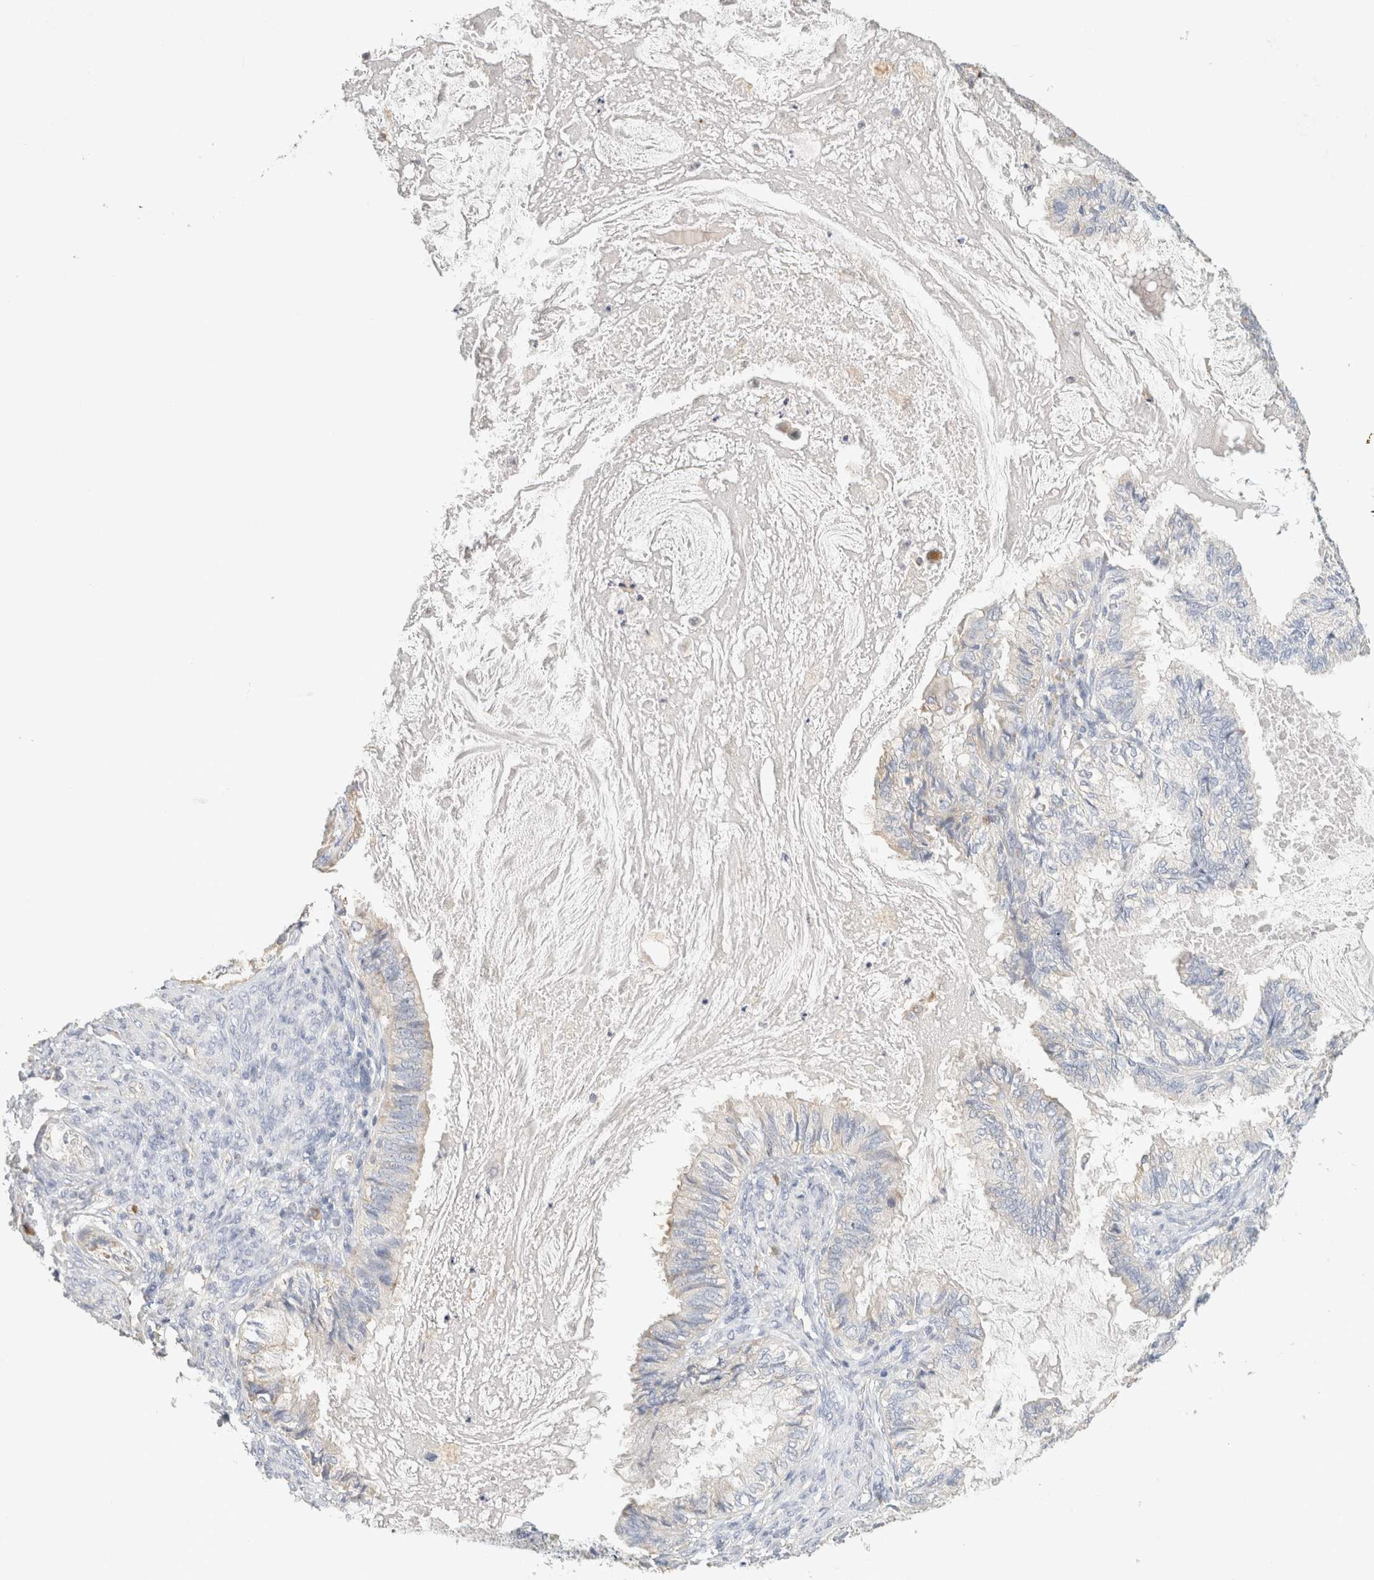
{"staining": {"intensity": "negative", "quantity": "none", "location": "none"}, "tissue": "cervical cancer", "cell_type": "Tumor cells", "image_type": "cancer", "snomed": [{"axis": "morphology", "description": "Normal tissue, NOS"}, {"axis": "morphology", "description": "Adenocarcinoma, NOS"}, {"axis": "topography", "description": "Cervix"}, {"axis": "topography", "description": "Endometrium"}], "caption": "Immunohistochemical staining of cervical cancer demonstrates no significant expression in tumor cells.", "gene": "NEFM", "patient": {"sex": "female", "age": 86}}